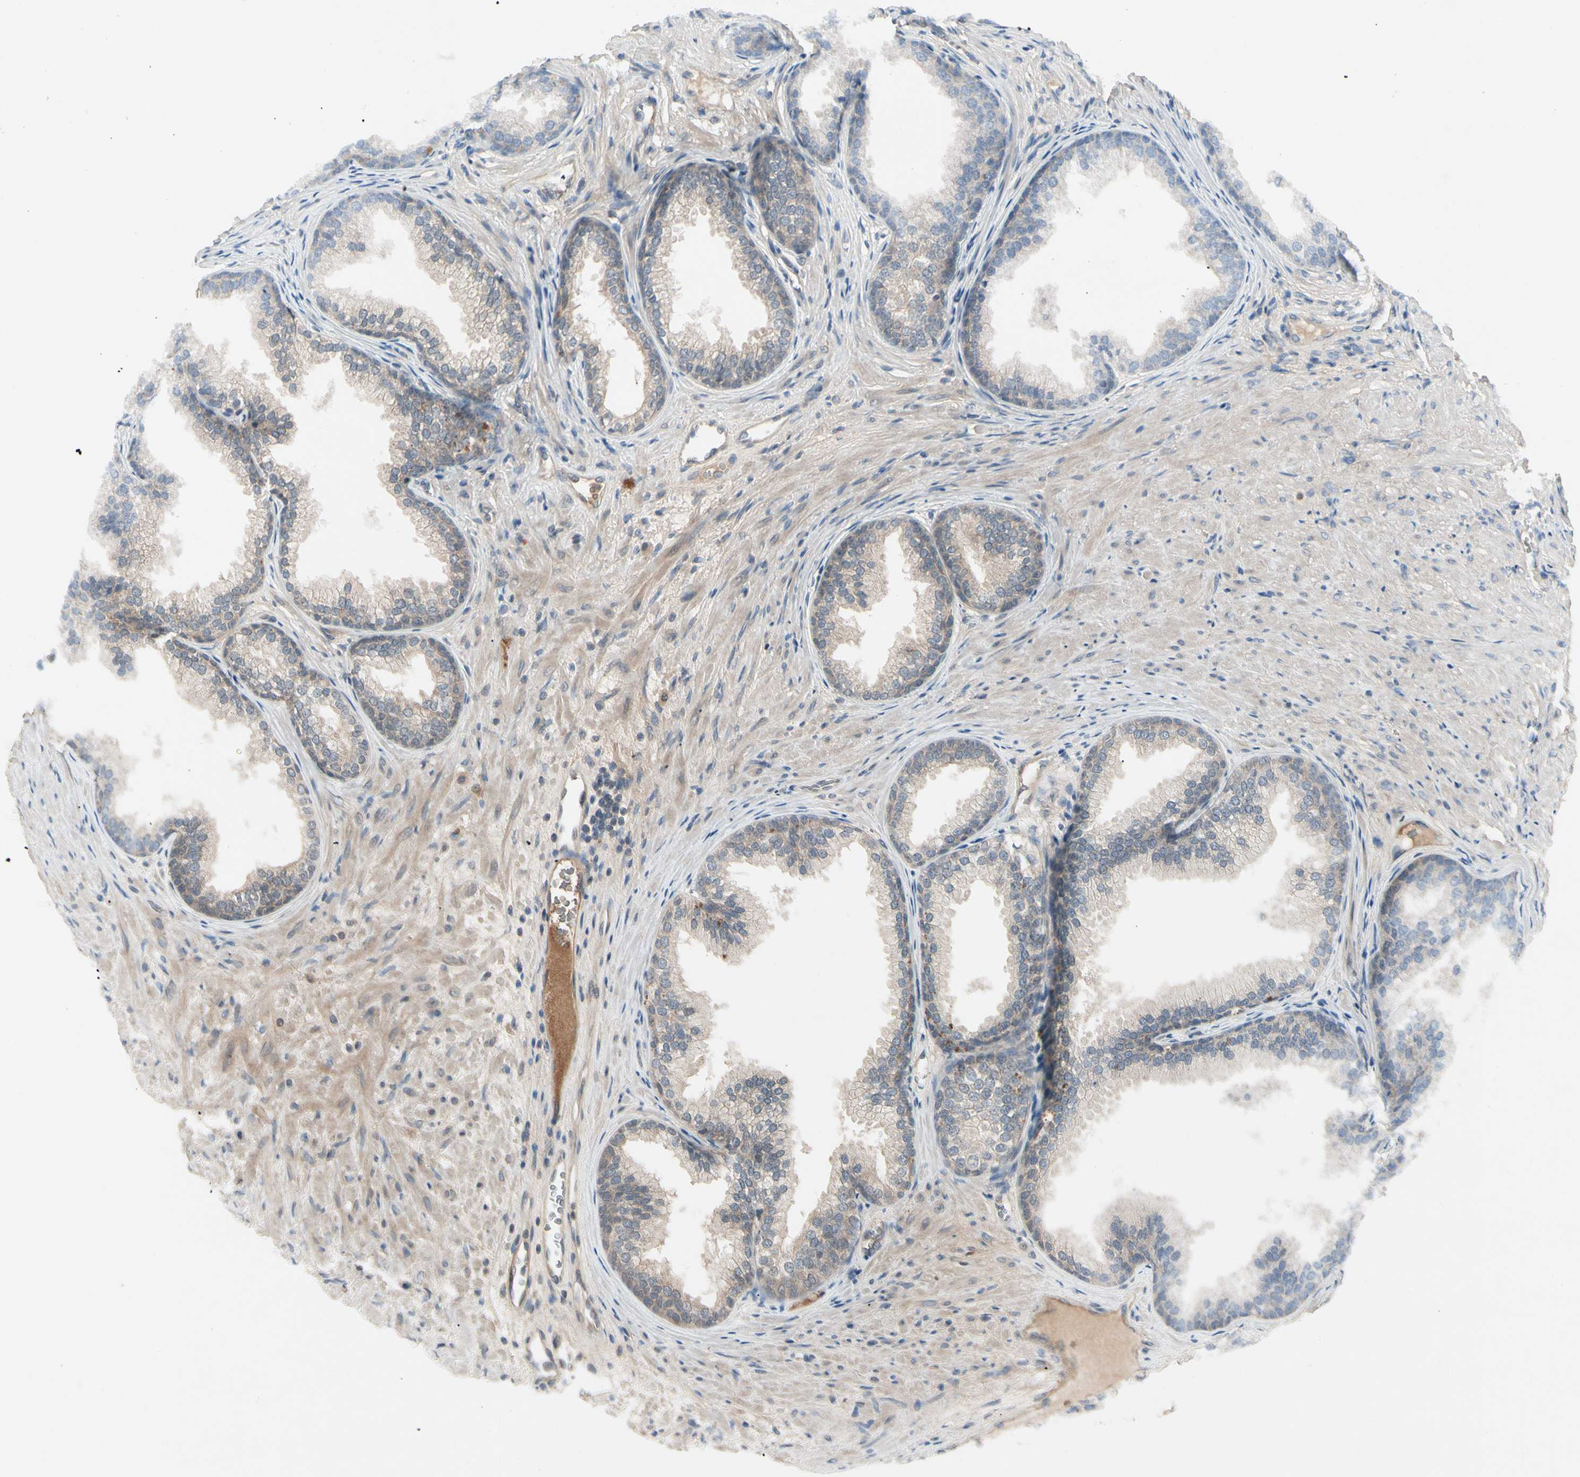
{"staining": {"intensity": "weak", "quantity": ">75%", "location": "cytoplasmic/membranous"}, "tissue": "prostate", "cell_type": "Glandular cells", "image_type": "normal", "snomed": [{"axis": "morphology", "description": "Normal tissue, NOS"}, {"axis": "topography", "description": "Prostate"}], "caption": "Immunohistochemical staining of unremarkable human prostate displays >75% levels of weak cytoplasmic/membranous protein staining in approximately >75% of glandular cells. The protein is shown in brown color, while the nuclei are stained blue.", "gene": "CCL4", "patient": {"sex": "male", "age": 76}}